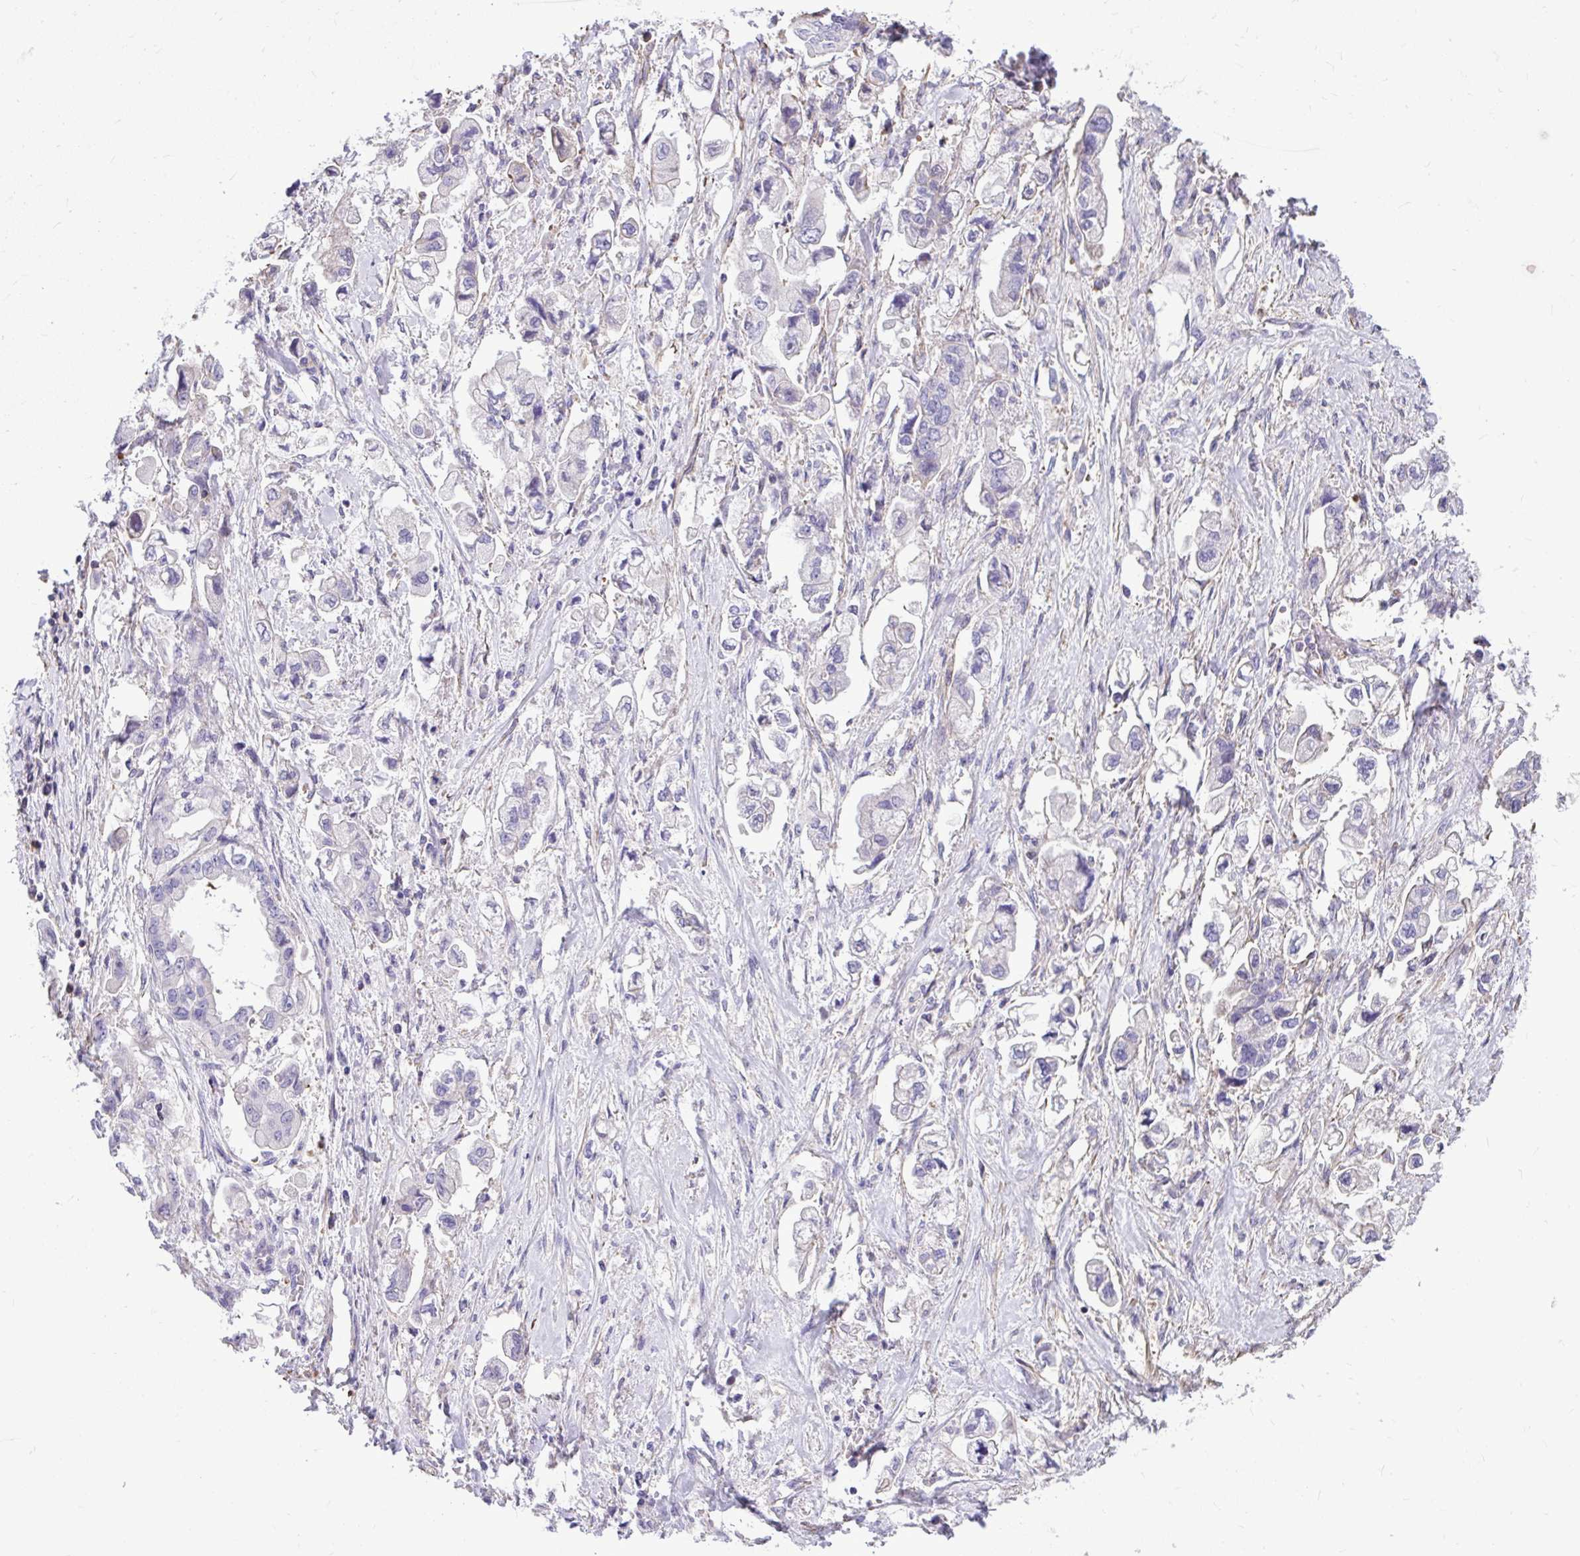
{"staining": {"intensity": "negative", "quantity": "none", "location": "none"}, "tissue": "stomach cancer", "cell_type": "Tumor cells", "image_type": "cancer", "snomed": [{"axis": "morphology", "description": "Adenocarcinoma, NOS"}, {"axis": "topography", "description": "Stomach"}], "caption": "High magnification brightfield microscopy of adenocarcinoma (stomach) stained with DAB (brown) and counterstained with hematoxylin (blue): tumor cells show no significant staining. Nuclei are stained in blue.", "gene": "GRK4", "patient": {"sex": "male", "age": 62}}